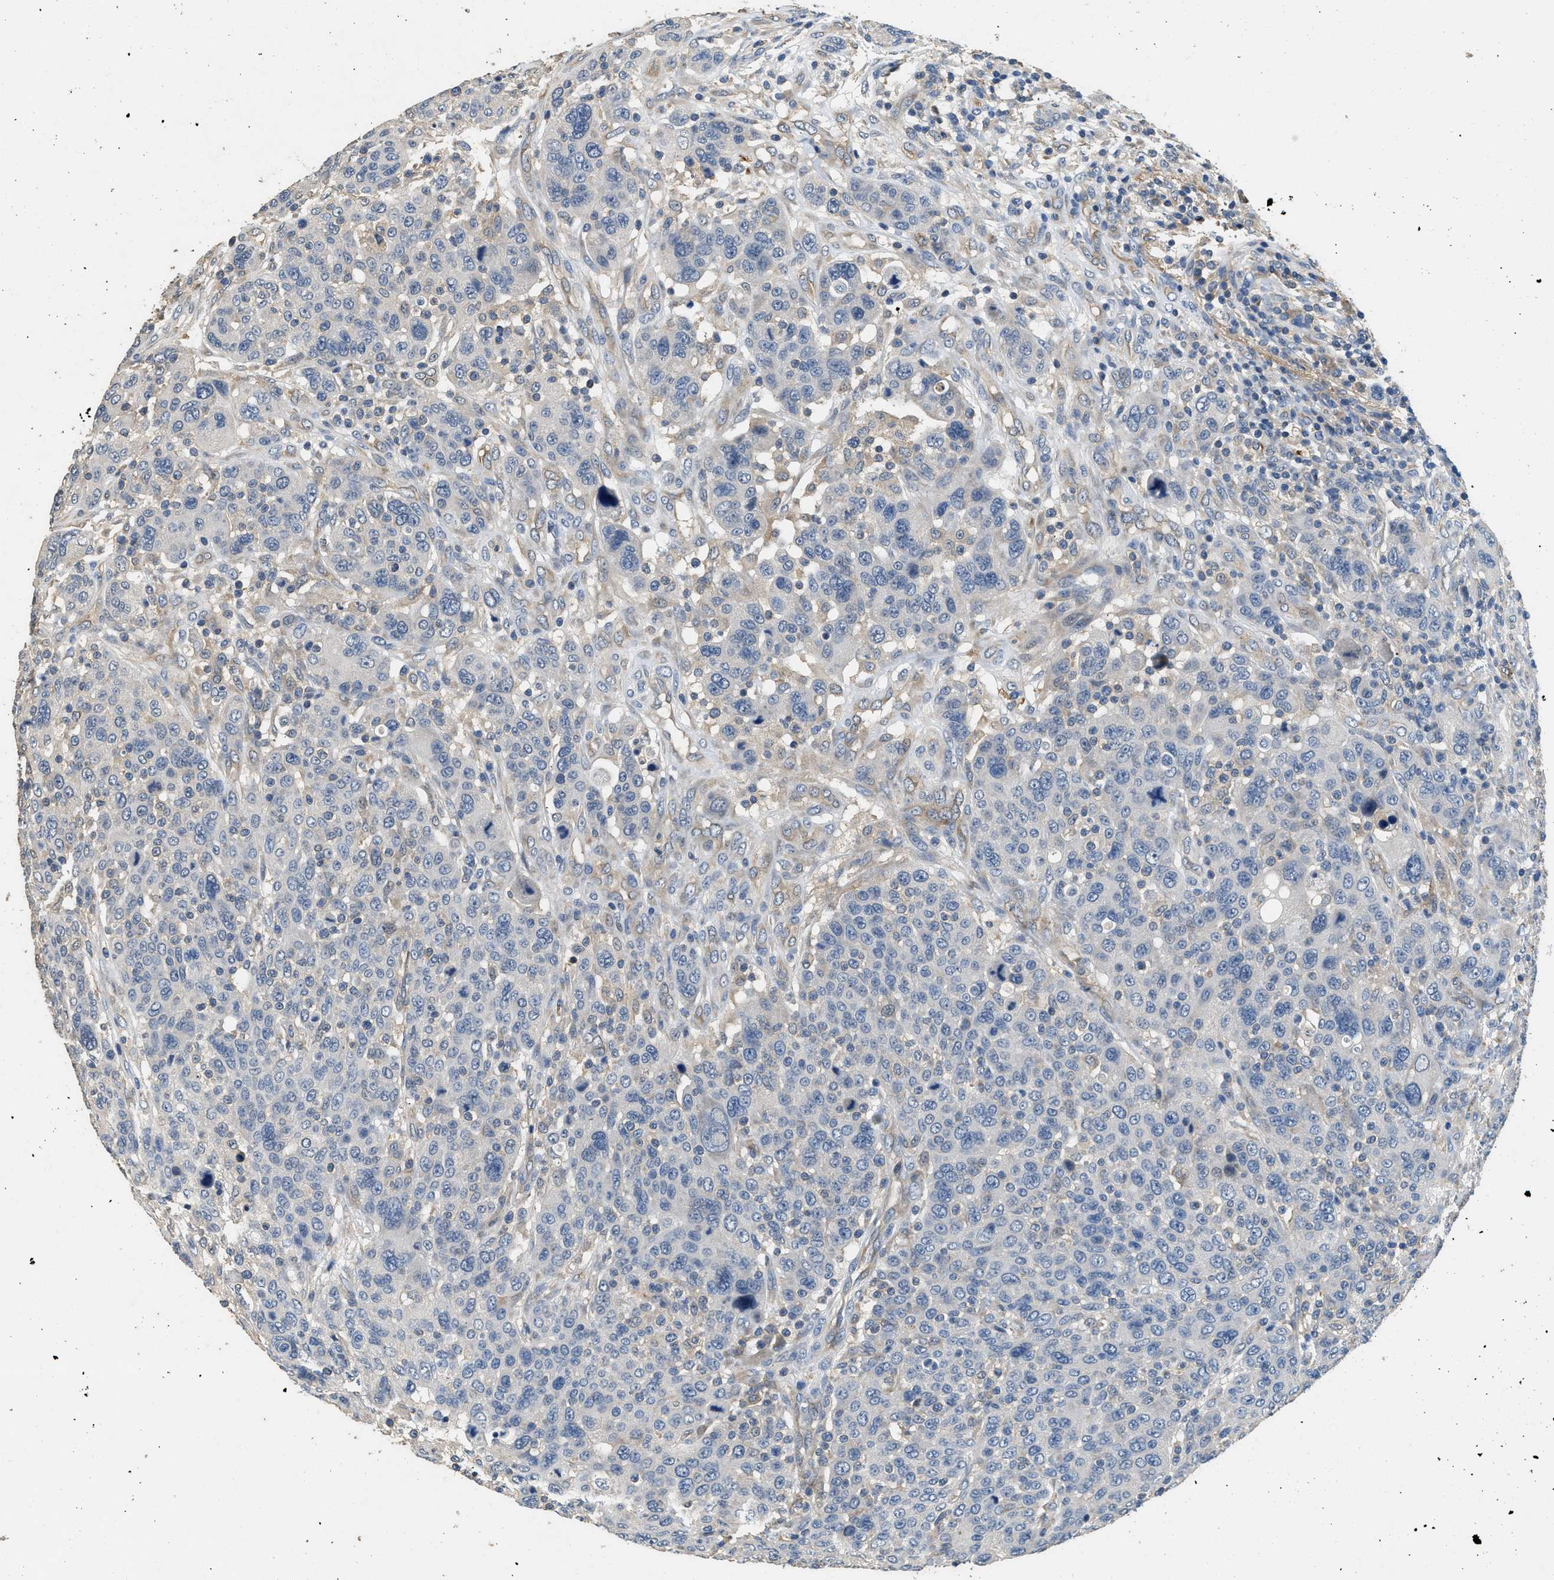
{"staining": {"intensity": "negative", "quantity": "none", "location": "none"}, "tissue": "breast cancer", "cell_type": "Tumor cells", "image_type": "cancer", "snomed": [{"axis": "morphology", "description": "Duct carcinoma"}, {"axis": "topography", "description": "Breast"}], "caption": "DAB immunohistochemical staining of breast cancer (invasive ductal carcinoma) displays no significant expression in tumor cells.", "gene": "DGKE", "patient": {"sex": "female", "age": 37}}